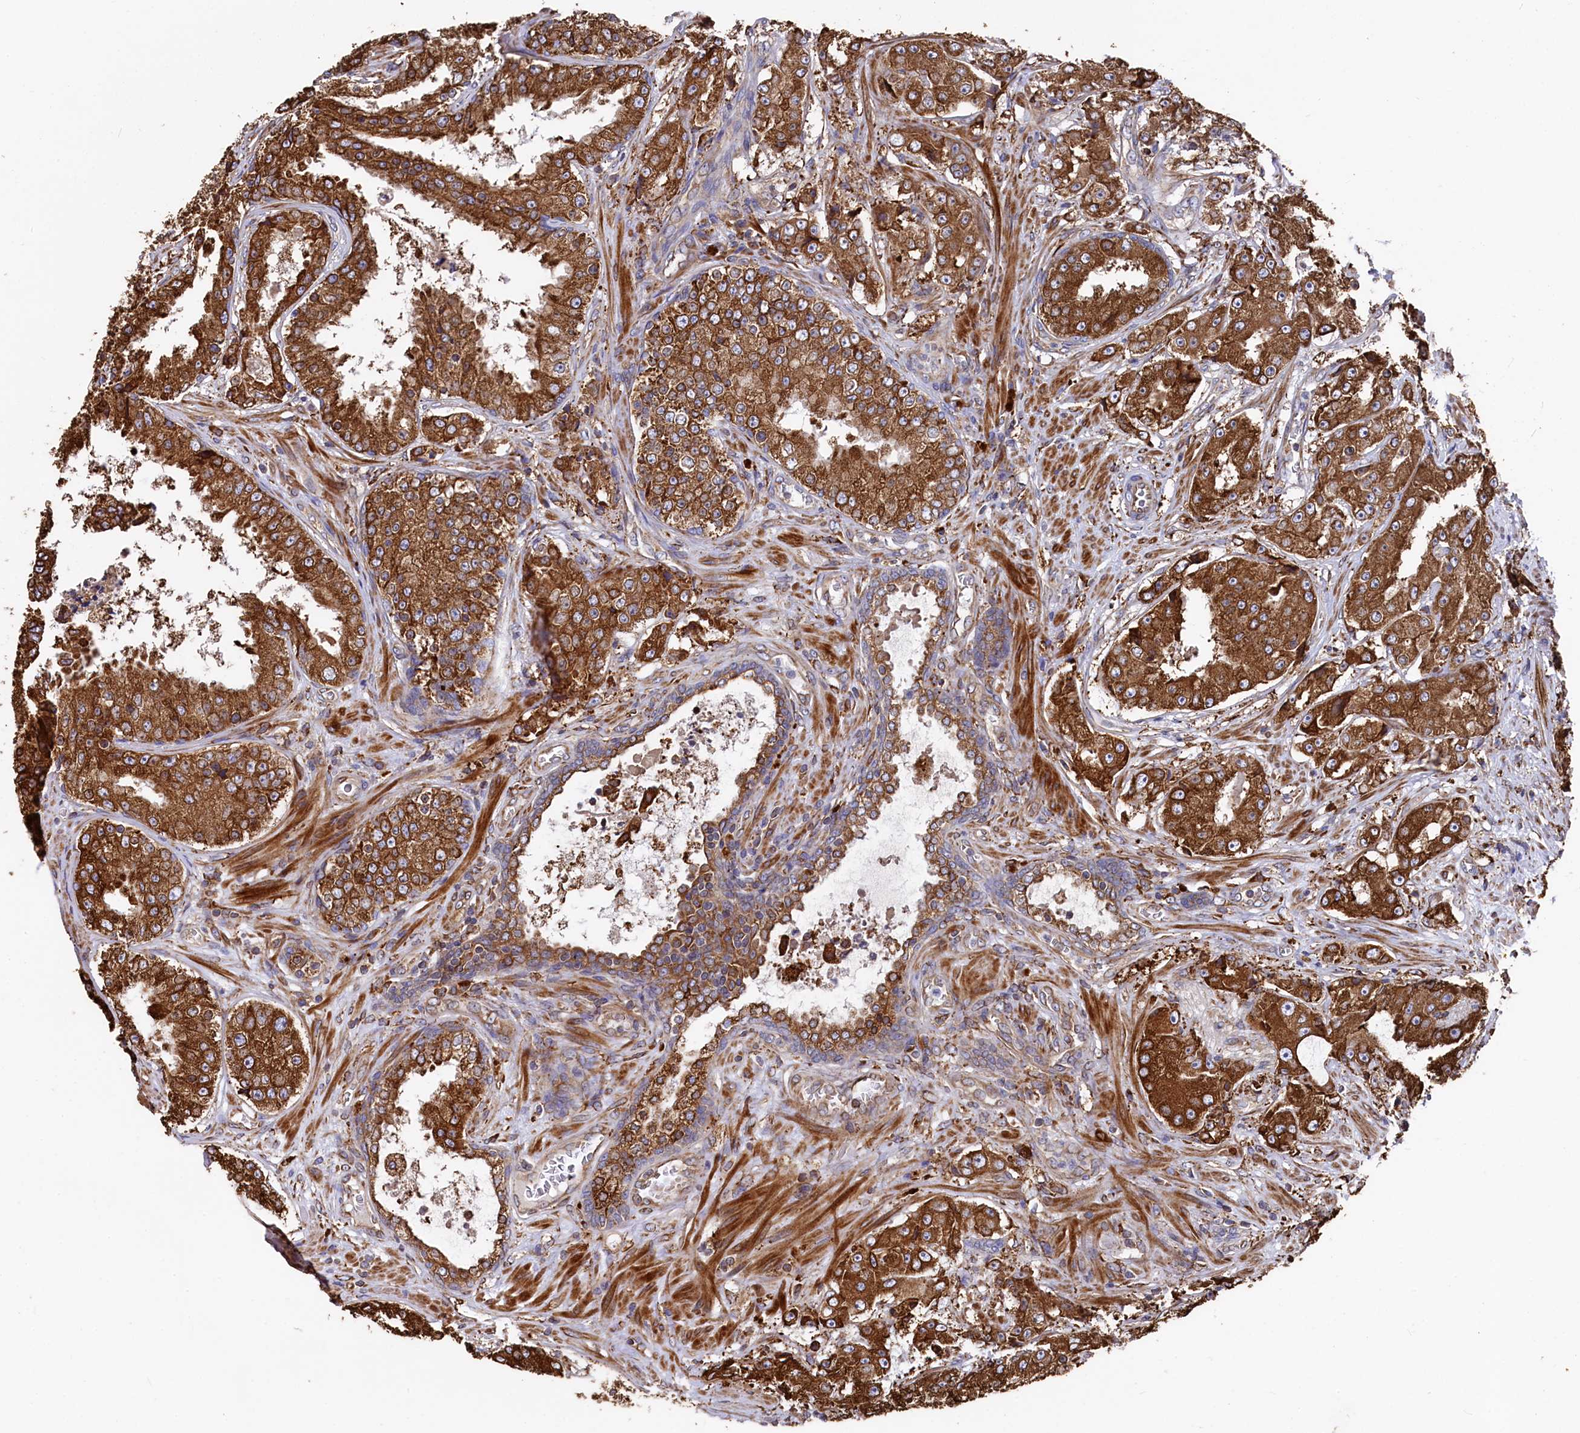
{"staining": {"intensity": "strong", "quantity": ">75%", "location": "cytoplasmic/membranous"}, "tissue": "prostate cancer", "cell_type": "Tumor cells", "image_type": "cancer", "snomed": [{"axis": "morphology", "description": "Adenocarcinoma, High grade"}, {"axis": "topography", "description": "Prostate"}], "caption": "High-magnification brightfield microscopy of adenocarcinoma (high-grade) (prostate) stained with DAB (brown) and counterstained with hematoxylin (blue). tumor cells exhibit strong cytoplasmic/membranous positivity is appreciated in about>75% of cells. The staining is performed using DAB (3,3'-diaminobenzidine) brown chromogen to label protein expression. The nuclei are counter-stained blue using hematoxylin.", "gene": "NEURL1B", "patient": {"sex": "male", "age": 73}}